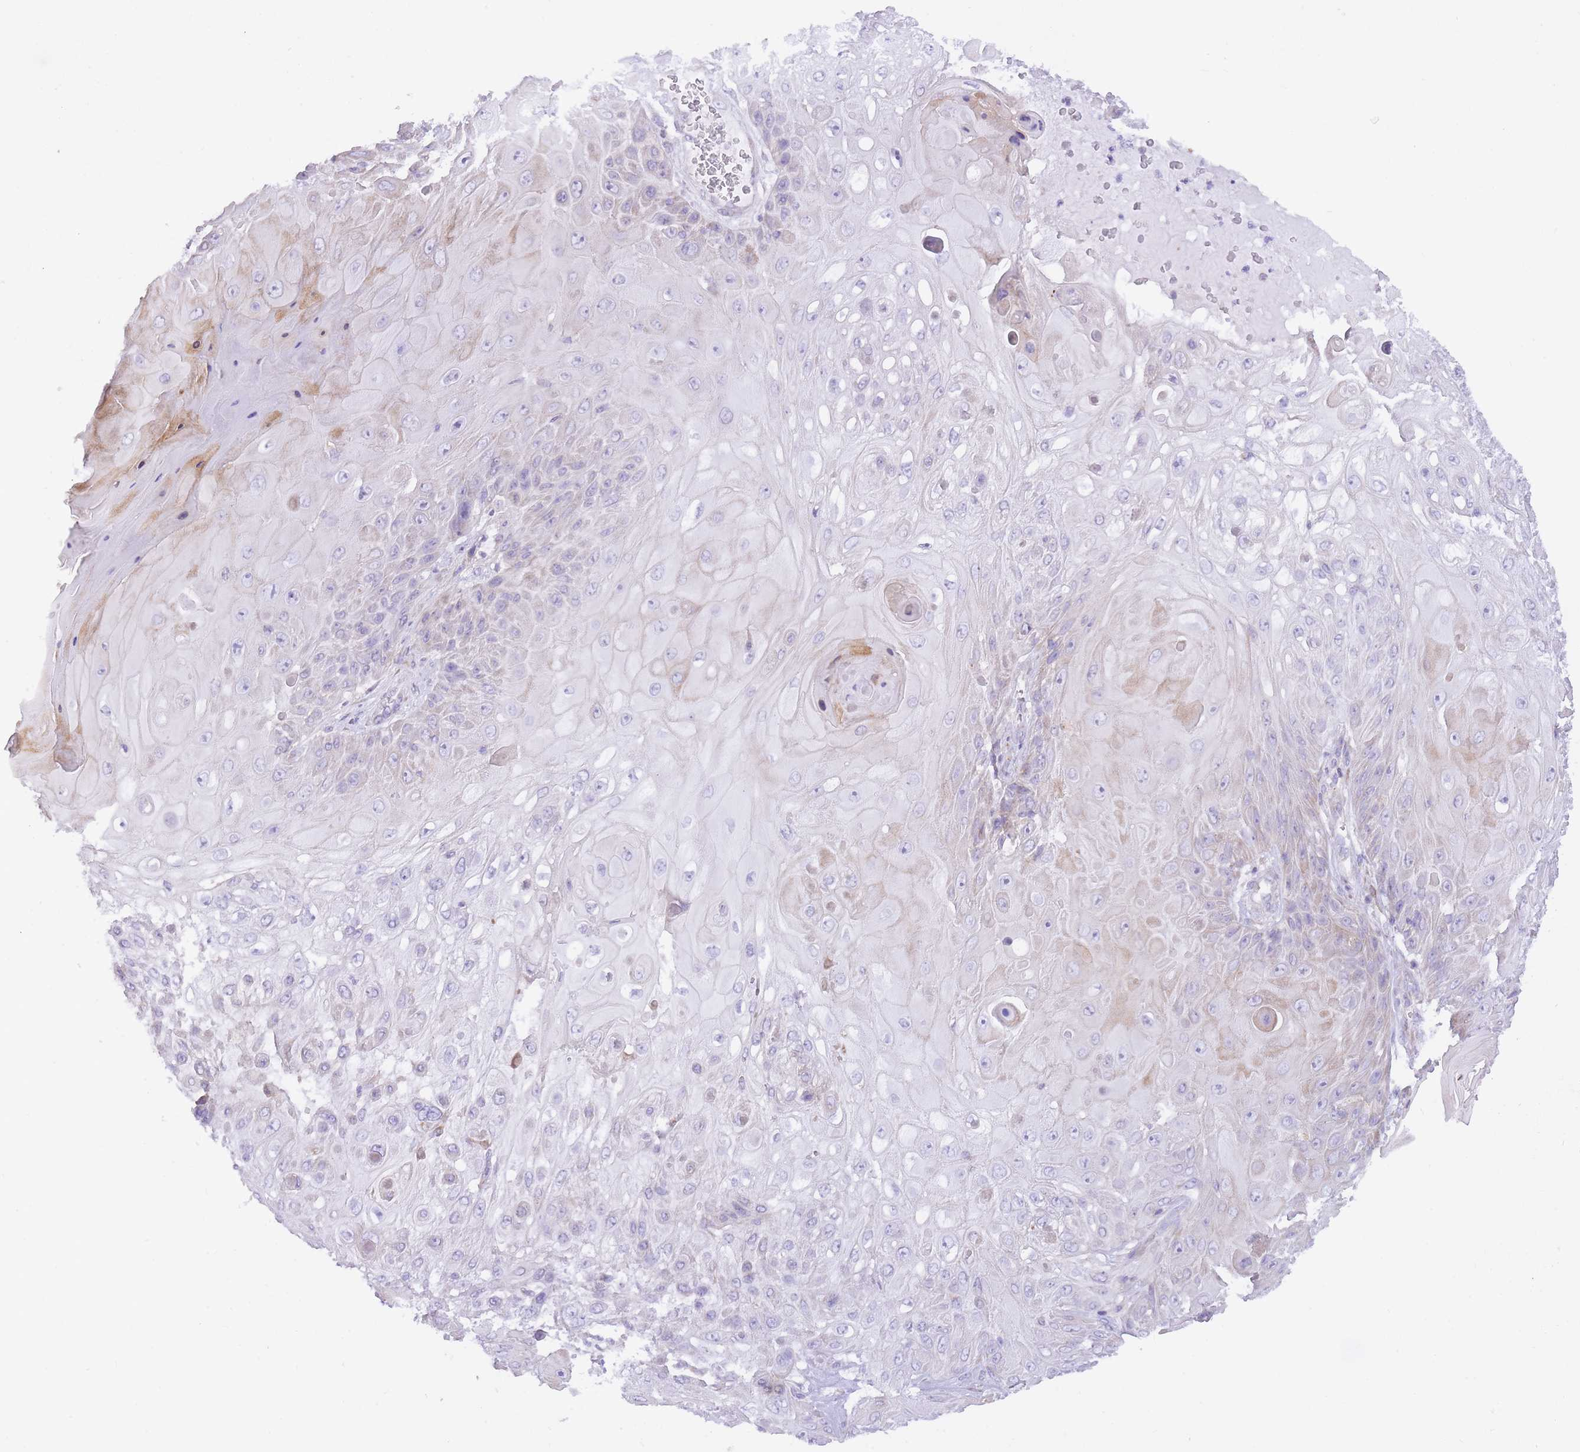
{"staining": {"intensity": "negative", "quantity": "none", "location": "none"}, "tissue": "skin cancer", "cell_type": "Tumor cells", "image_type": "cancer", "snomed": [{"axis": "morphology", "description": "Normal tissue, NOS"}, {"axis": "morphology", "description": "Squamous cell carcinoma, NOS"}, {"axis": "topography", "description": "Skin"}, {"axis": "topography", "description": "Cartilage tissue"}], "caption": "Immunohistochemistry micrograph of skin cancer stained for a protein (brown), which demonstrates no staining in tumor cells.", "gene": "TOPAZ1", "patient": {"sex": "female", "age": 79}}